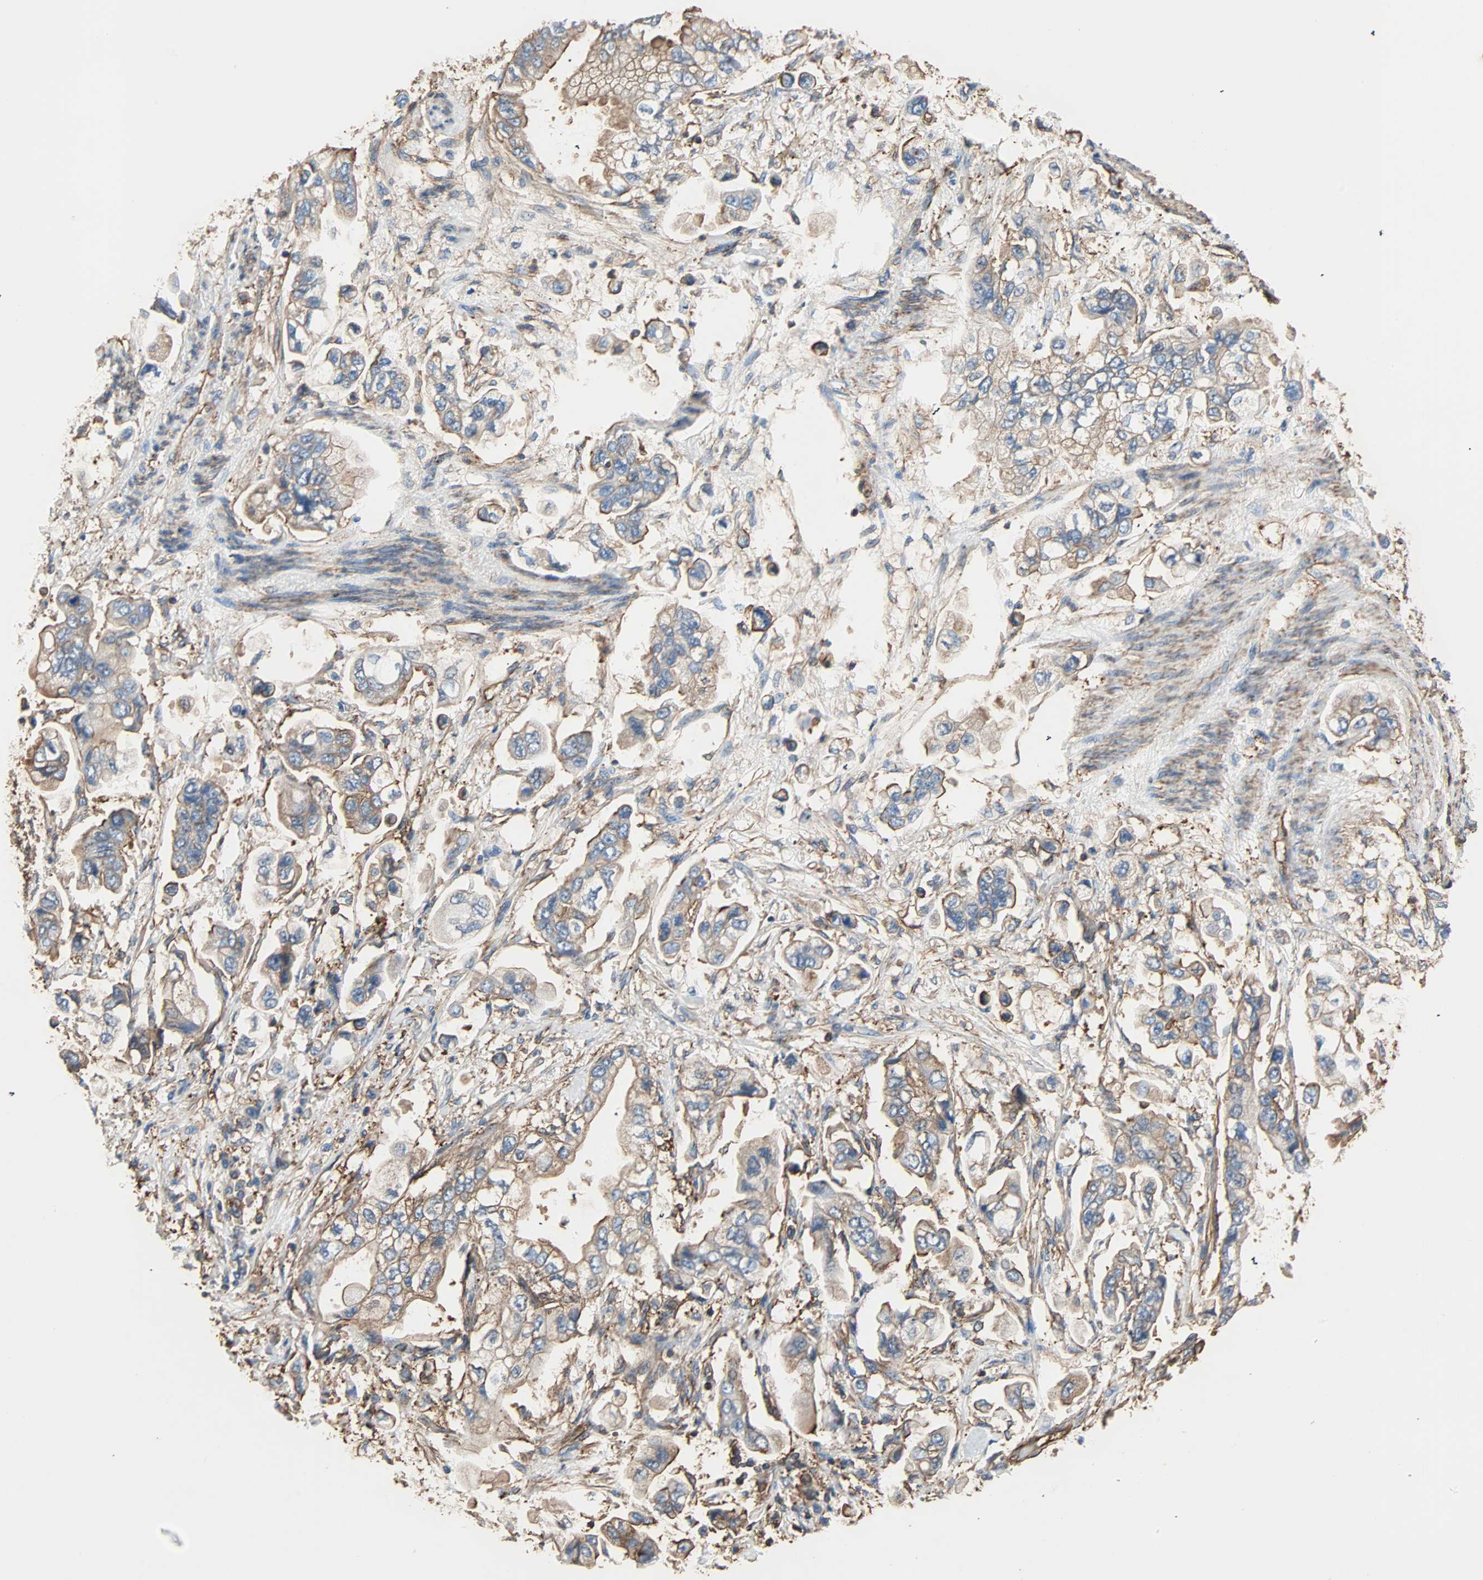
{"staining": {"intensity": "weak", "quantity": "25%-75%", "location": "cytoplasmic/membranous"}, "tissue": "stomach cancer", "cell_type": "Tumor cells", "image_type": "cancer", "snomed": [{"axis": "morphology", "description": "Adenocarcinoma, NOS"}, {"axis": "topography", "description": "Stomach"}], "caption": "About 25%-75% of tumor cells in adenocarcinoma (stomach) exhibit weak cytoplasmic/membranous protein positivity as visualized by brown immunohistochemical staining.", "gene": "GALNT10", "patient": {"sex": "male", "age": 62}}